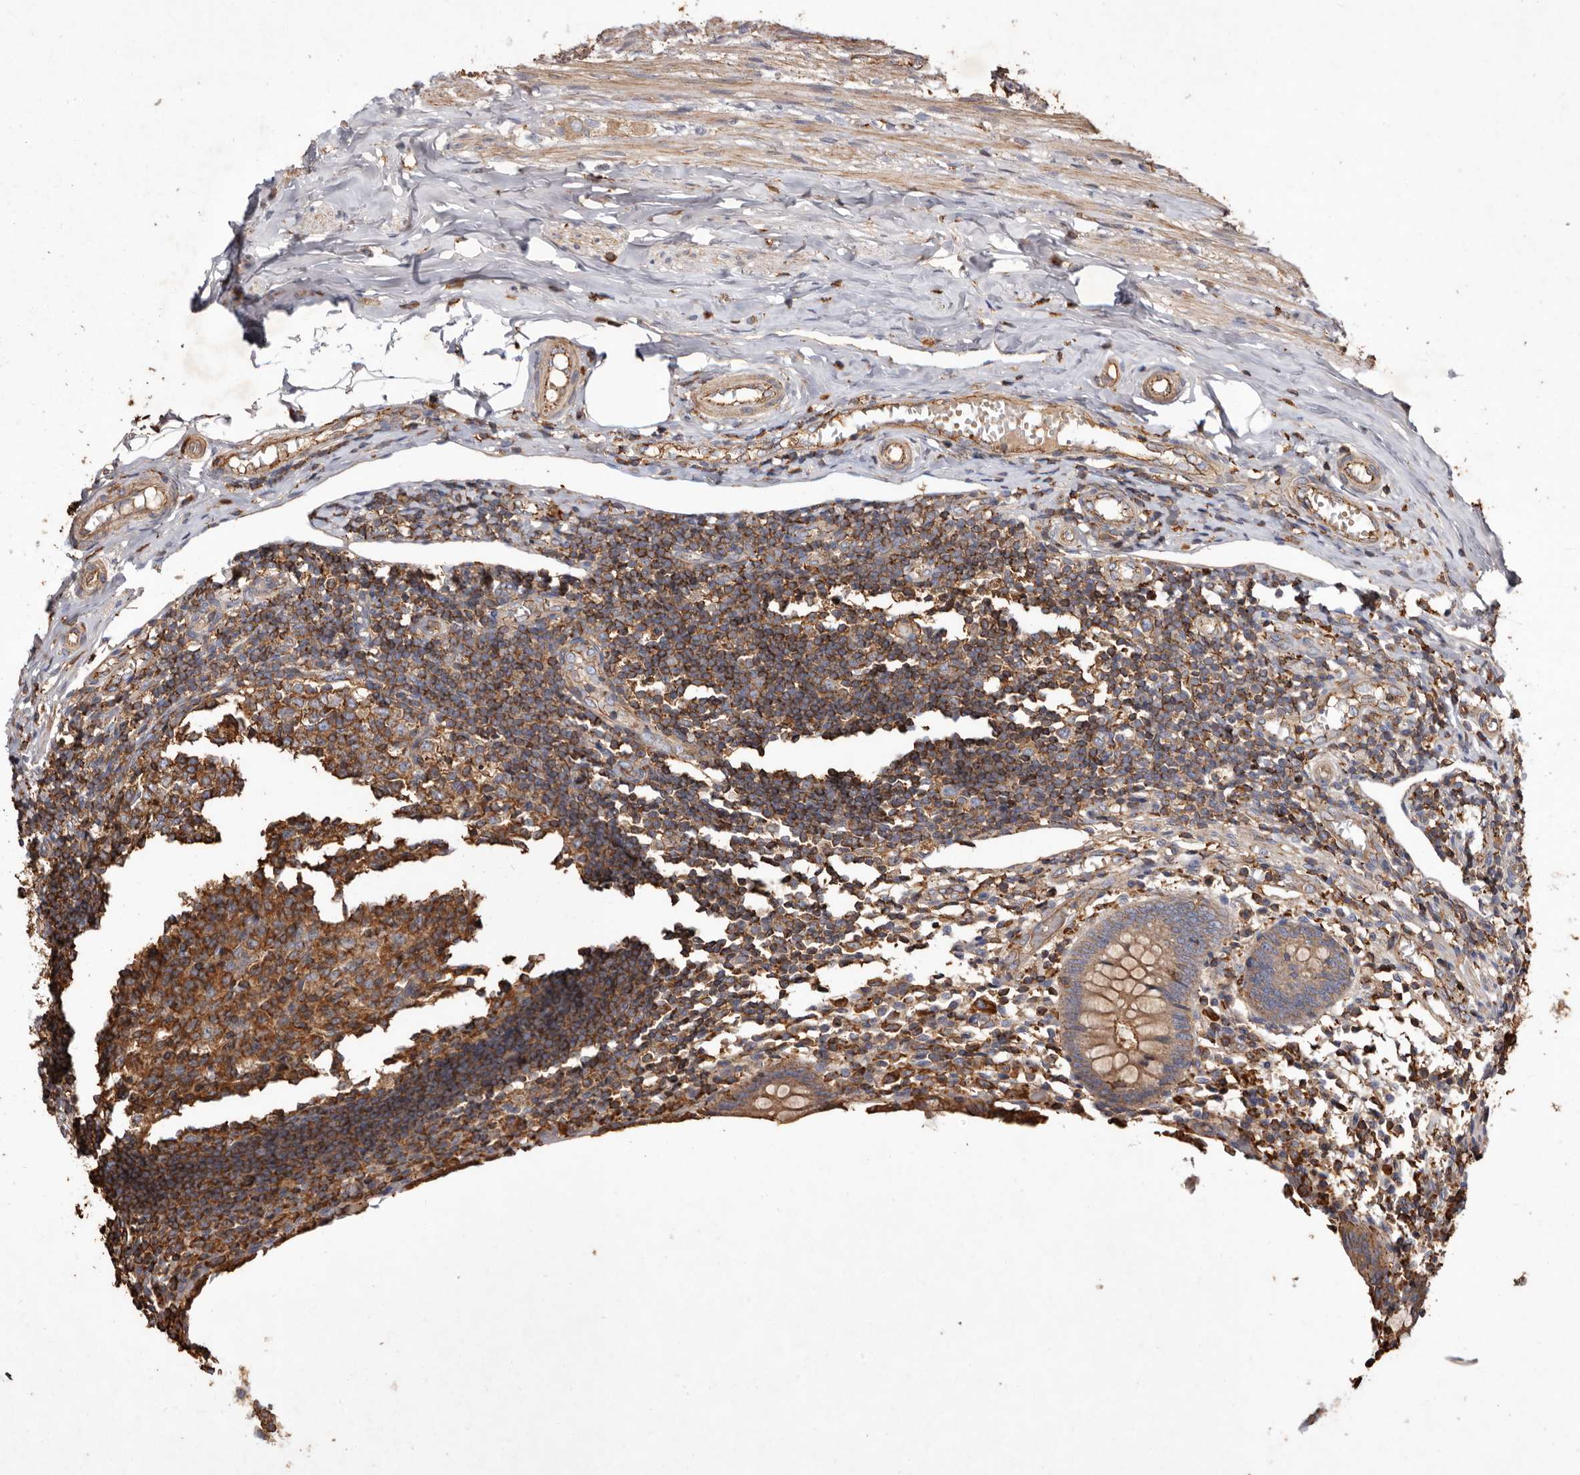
{"staining": {"intensity": "moderate", "quantity": ">75%", "location": "cytoplasmic/membranous"}, "tissue": "appendix", "cell_type": "Glandular cells", "image_type": "normal", "snomed": [{"axis": "morphology", "description": "Normal tissue, NOS"}, {"axis": "topography", "description": "Appendix"}], "caption": "IHC photomicrograph of unremarkable appendix stained for a protein (brown), which demonstrates medium levels of moderate cytoplasmic/membranous staining in approximately >75% of glandular cells.", "gene": "COQ8B", "patient": {"sex": "female", "age": 17}}